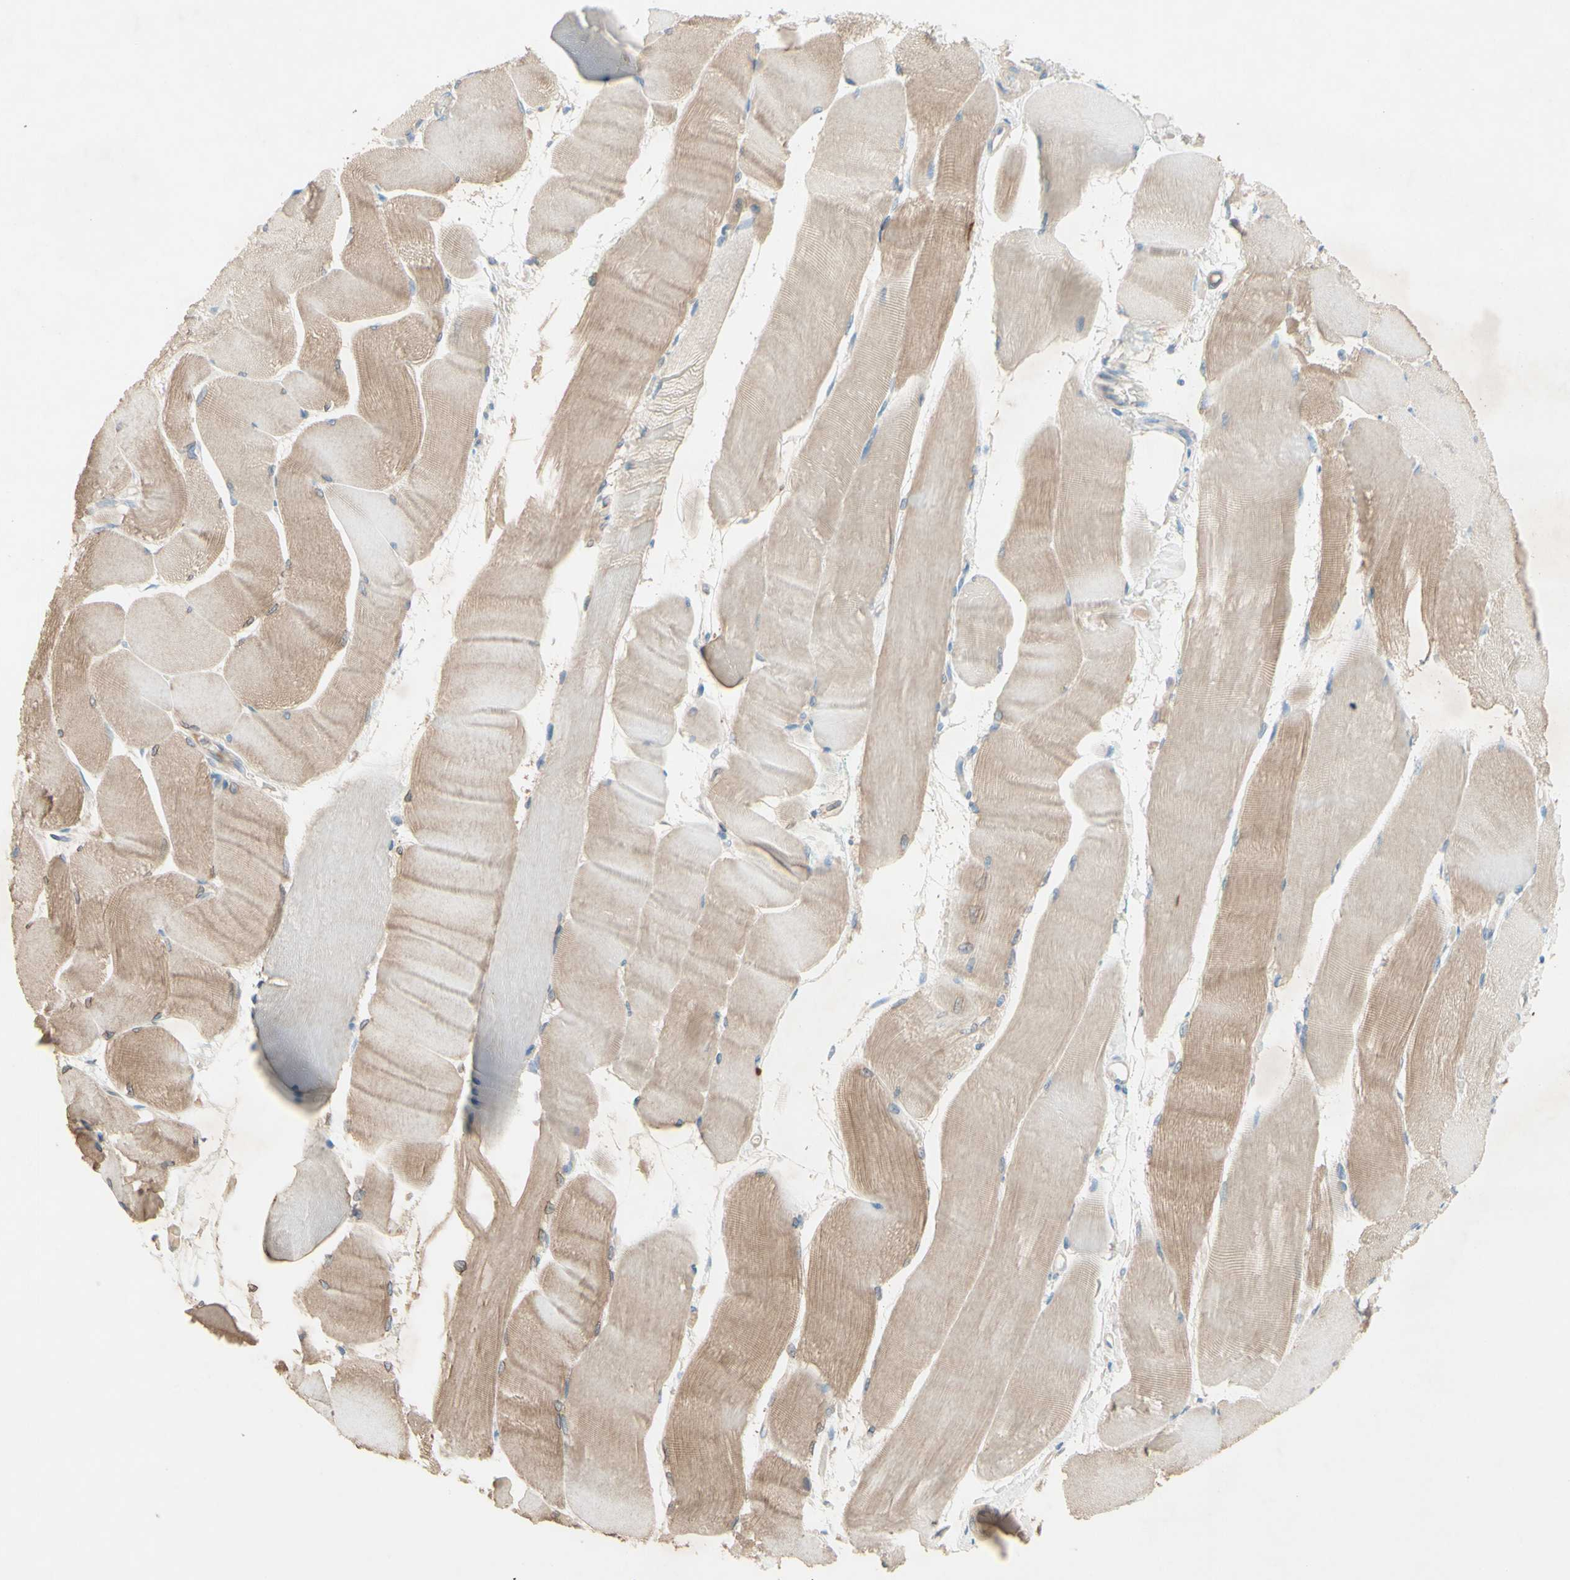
{"staining": {"intensity": "moderate", "quantity": ">75%", "location": "cytoplasmic/membranous"}, "tissue": "skeletal muscle", "cell_type": "Myocytes", "image_type": "normal", "snomed": [{"axis": "morphology", "description": "Normal tissue, NOS"}, {"axis": "morphology", "description": "Squamous cell carcinoma, NOS"}, {"axis": "topography", "description": "Skeletal muscle"}], "caption": "Immunohistochemistry (DAB (3,3'-diaminobenzidine)) staining of unremarkable skeletal muscle reveals moderate cytoplasmic/membranous protein expression in about >75% of myocytes.", "gene": "IL2", "patient": {"sex": "male", "age": 51}}